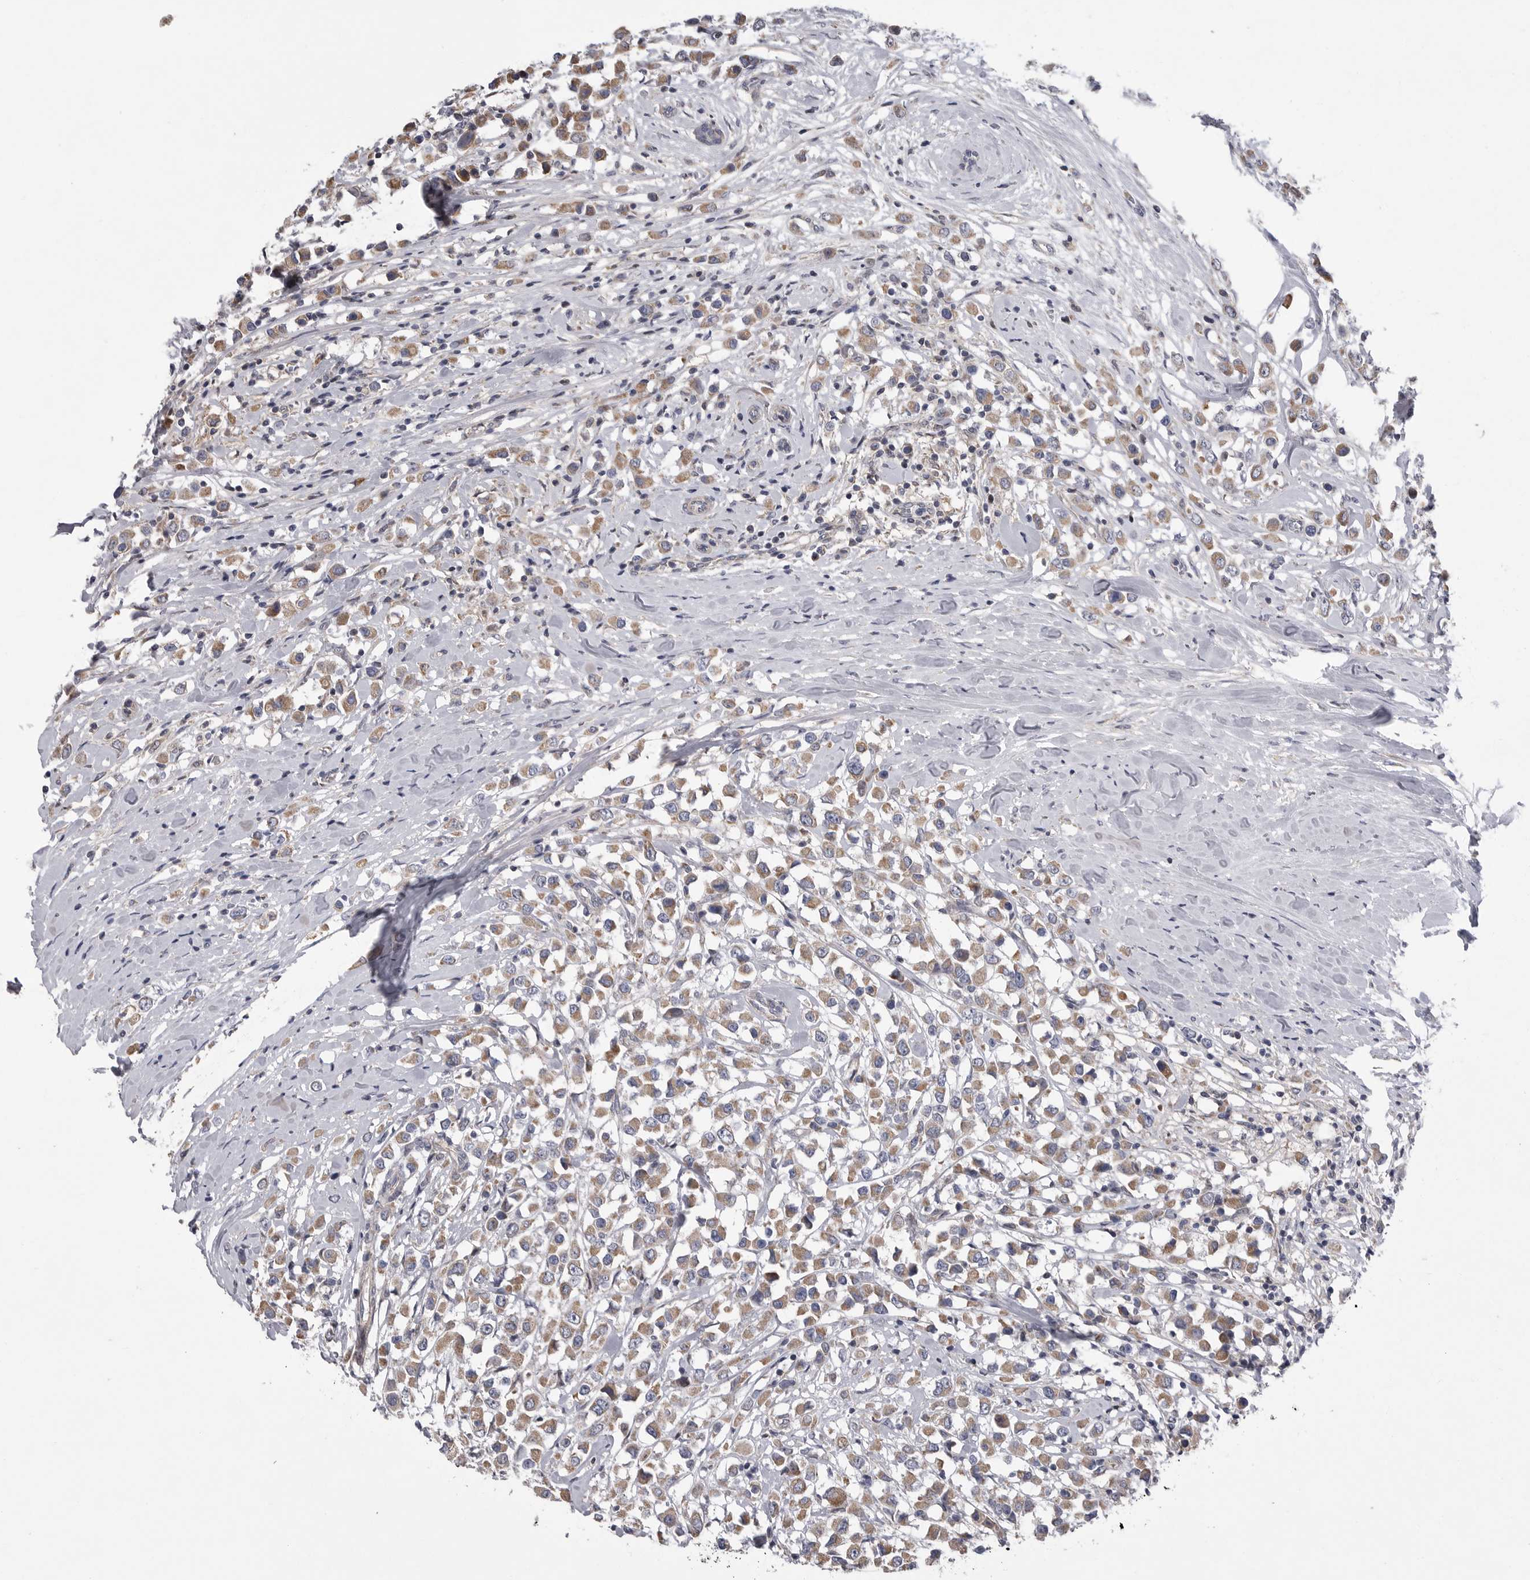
{"staining": {"intensity": "moderate", "quantity": ">75%", "location": "cytoplasmic/membranous"}, "tissue": "breast cancer", "cell_type": "Tumor cells", "image_type": "cancer", "snomed": [{"axis": "morphology", "description": "Duct carcinoma"}, {"axis": "topography", "description": "Breast"}], "caption": "A photomicrograph of human invasive ductal carcinoma (breast) stained for a protein reveals moderate cytoplasmic/membranous brown staining in tumor cells. Nuclei are stained in blue.", "gene": "CRP", "patient": {"sex": "female", "age": 61}}